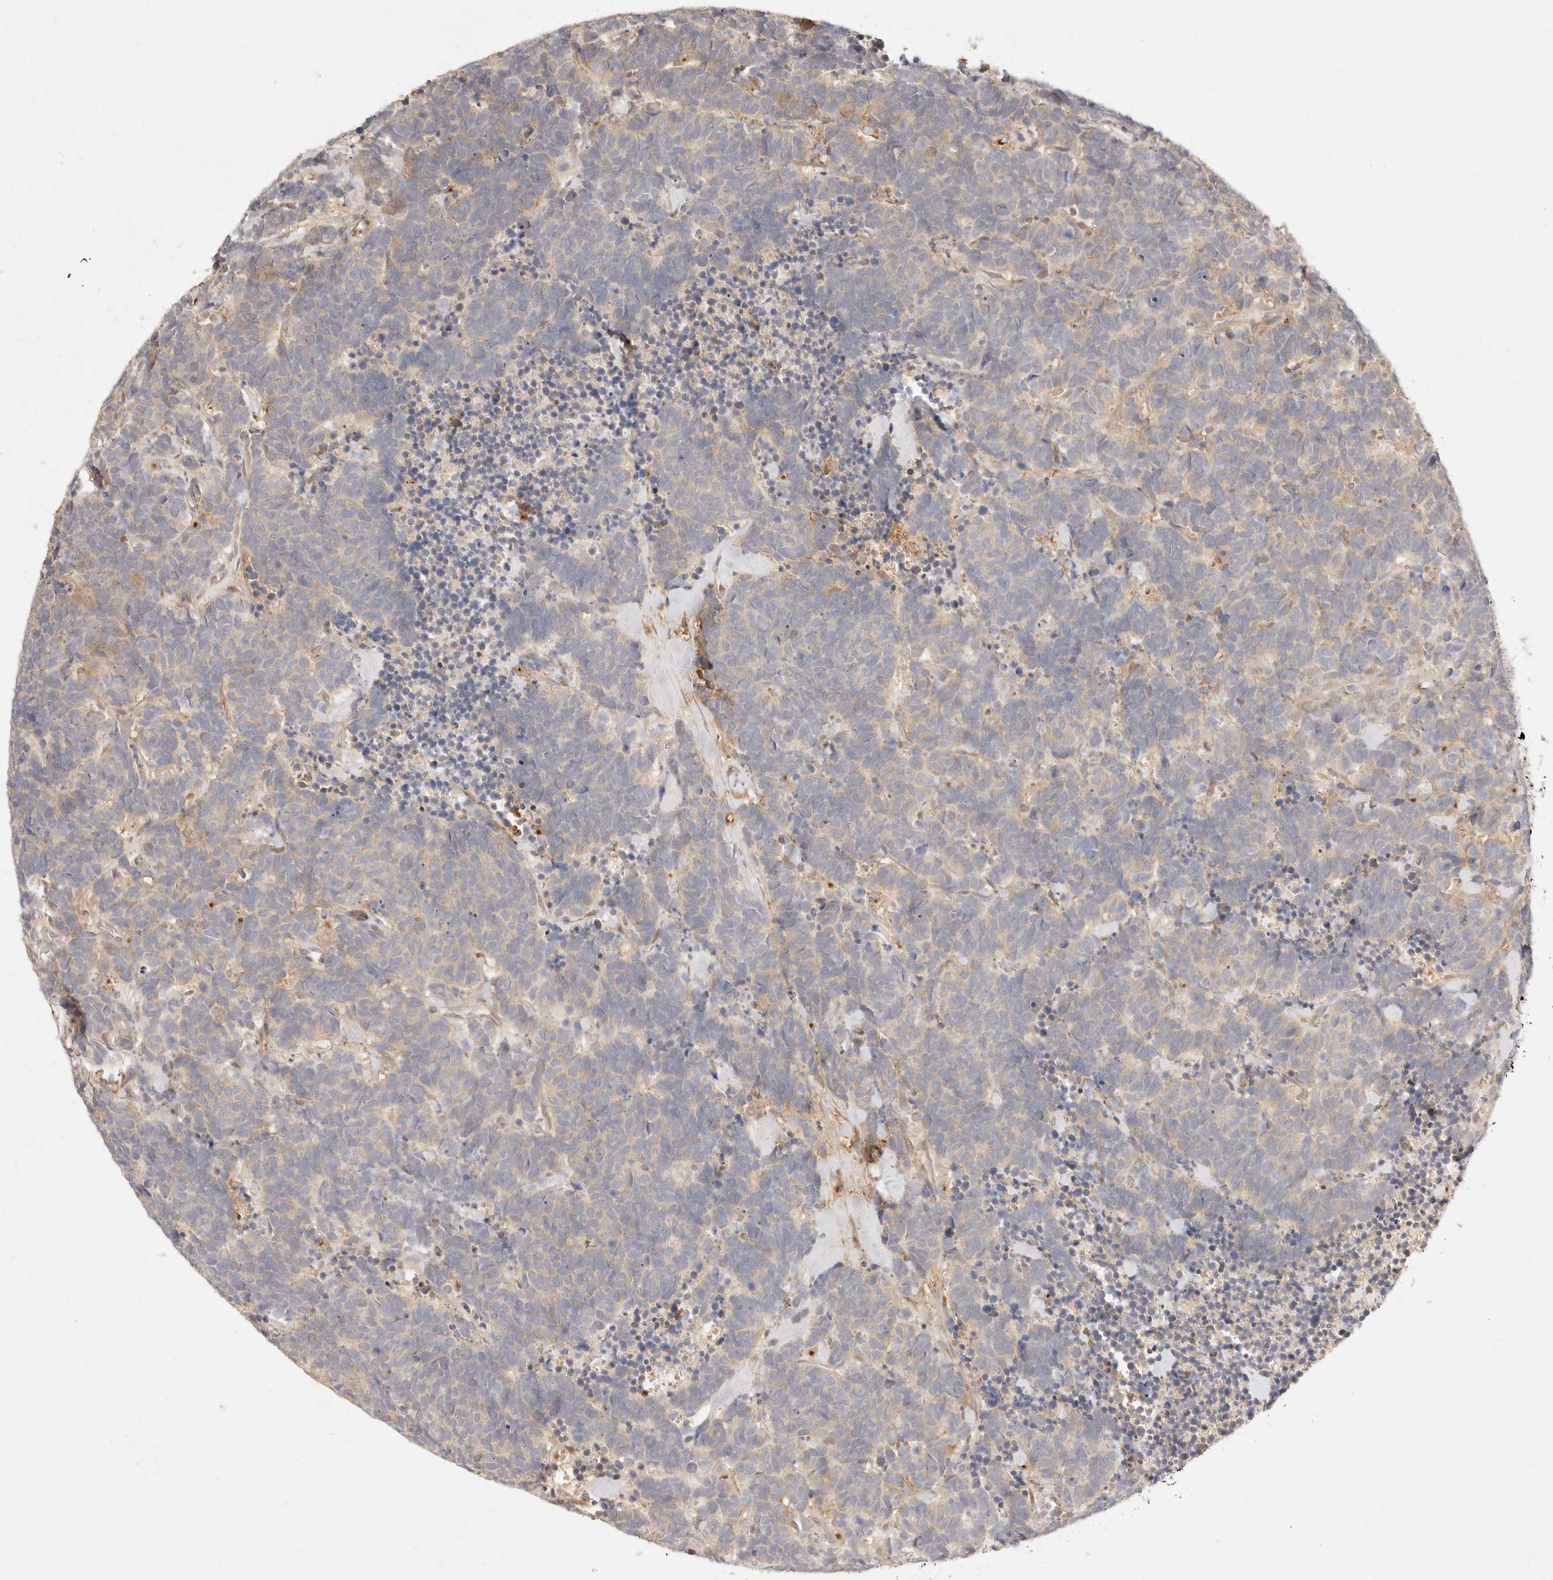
{"staining": {"intensity": "weak", "quantity": "25%-75%", "location": "cytoplasmic/membranous"}, "tissue": "carcinoid", "cell_type": "Tumor cells", "image_type": "cancer", "snomed": [{"axis": "morphology", "description": "Carcinoma, NOS"}, {"axis": "morphology", "description": "Carcinoid, malignant, NOS"}, {"axis": "topography", "description": "Urinary bladder"}], "caption": "This micrograph shows immunohistochemistry (IHC) staining of human carcinoid, with low weak cytoplasmic/membranous positivity in approximately 25%-75% of tumor cells.", "gene": "UBXN10", "patient": {"sex": "male", "age": 57}}